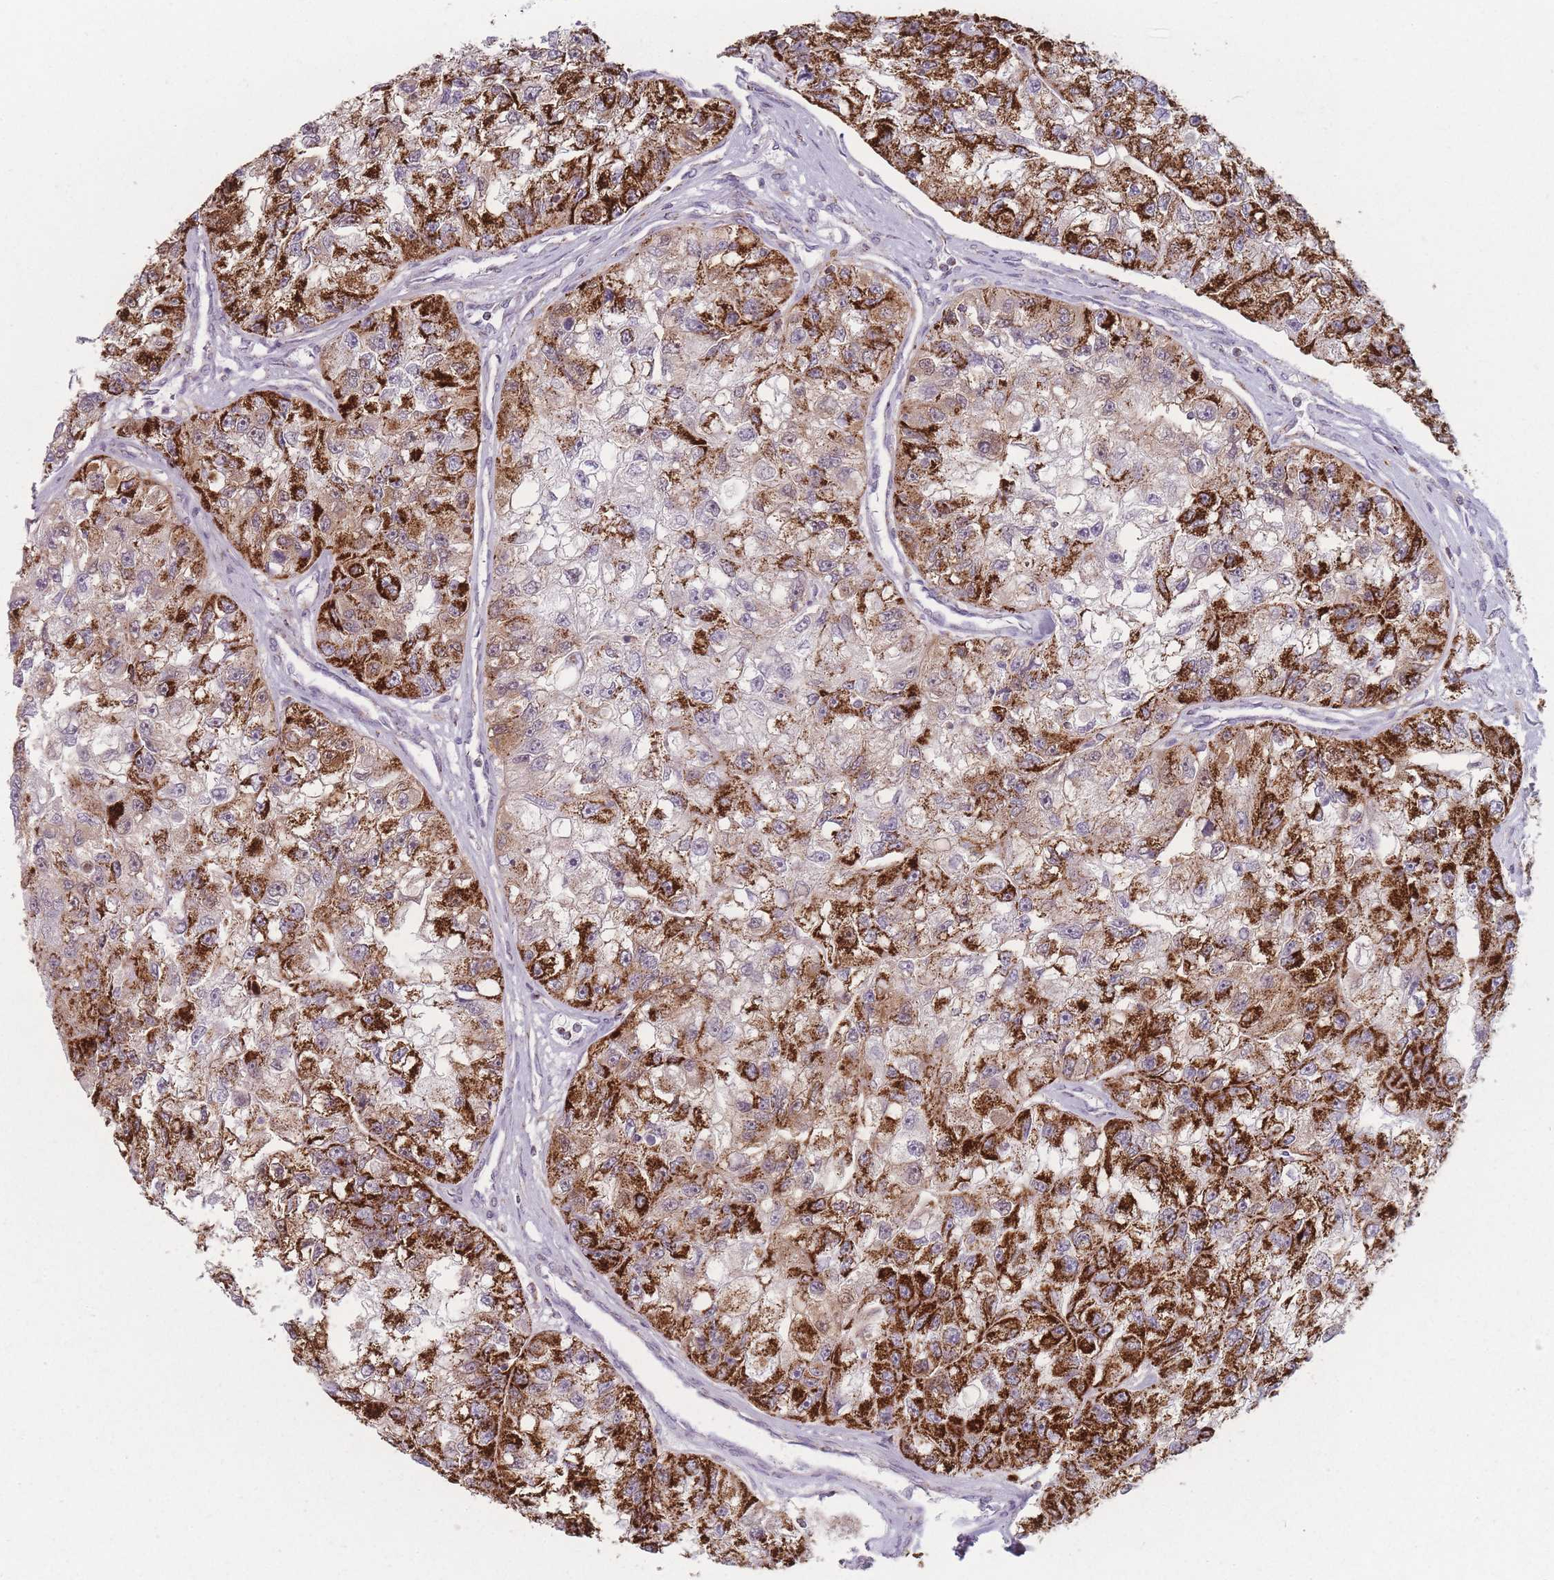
{"staining": {"intensity": "strong", "quantity": ">75%", "location": "cytoplasmic/membranous"}, "tissue": "renal cancer", "cell_type": "Tumor cells", "image_type": "cancer", "snomed": [{"axis": "morphology", "description": "Adenocarcinoma, NOS"}, {"axis": "topography", "description": "Kidney"}], "caption": "An immunohistochemistry (IHC) photomicrograph of neoplastic tissue is shown. Protein staining in brown labels strong cytoplasmic/membranous positivity in renal cancer within tumor cells. The protein is stained brown, and the nuclei are stained in blue (DAB (3,3'-diaminobenzidine) IHC with brightfield microscopy, high magnification).", "gene": "DCHS1", "patient": {"sex": "male", "age": 63}}